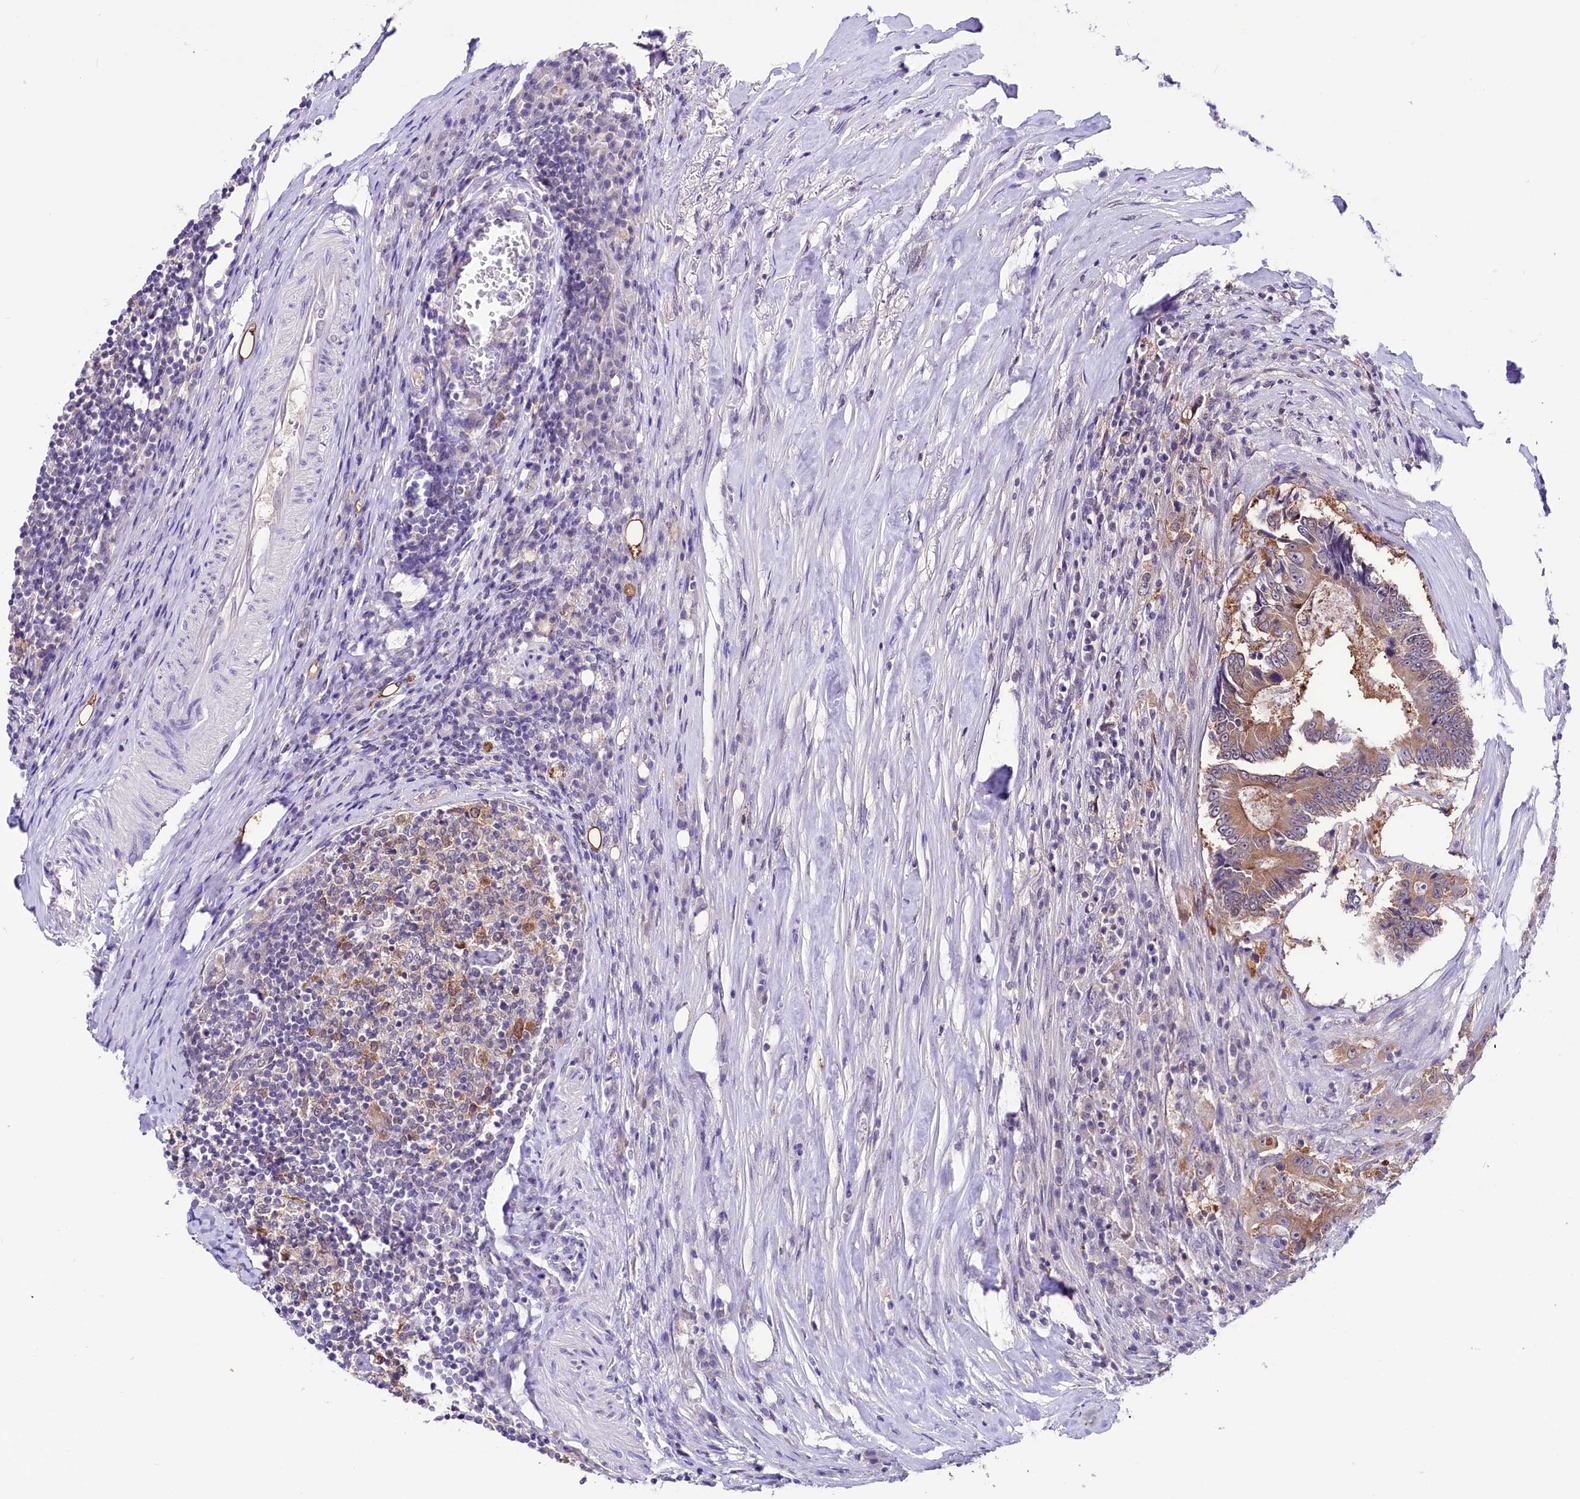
{"staining": {"intensity": "weak", "quantity": ">75%", "location": "cytoplasmic/membranous"}, "tissue": "colorectal cancer", "cell_type": "Tumor cells", "image_type": "cancer", "snomed": [{"axis": "morphology", "description": "Adenocarcinoma, NOS"}, {"axis": "topography", "description": "Colon"}], "caption": "Adenocarcinoma (colorectal) stained for a protein shows weak cytoplasmic/membranous positivity in tumor cells.", "gene": "ABHD5", "patient": {"sex": "male", "age": 83}}